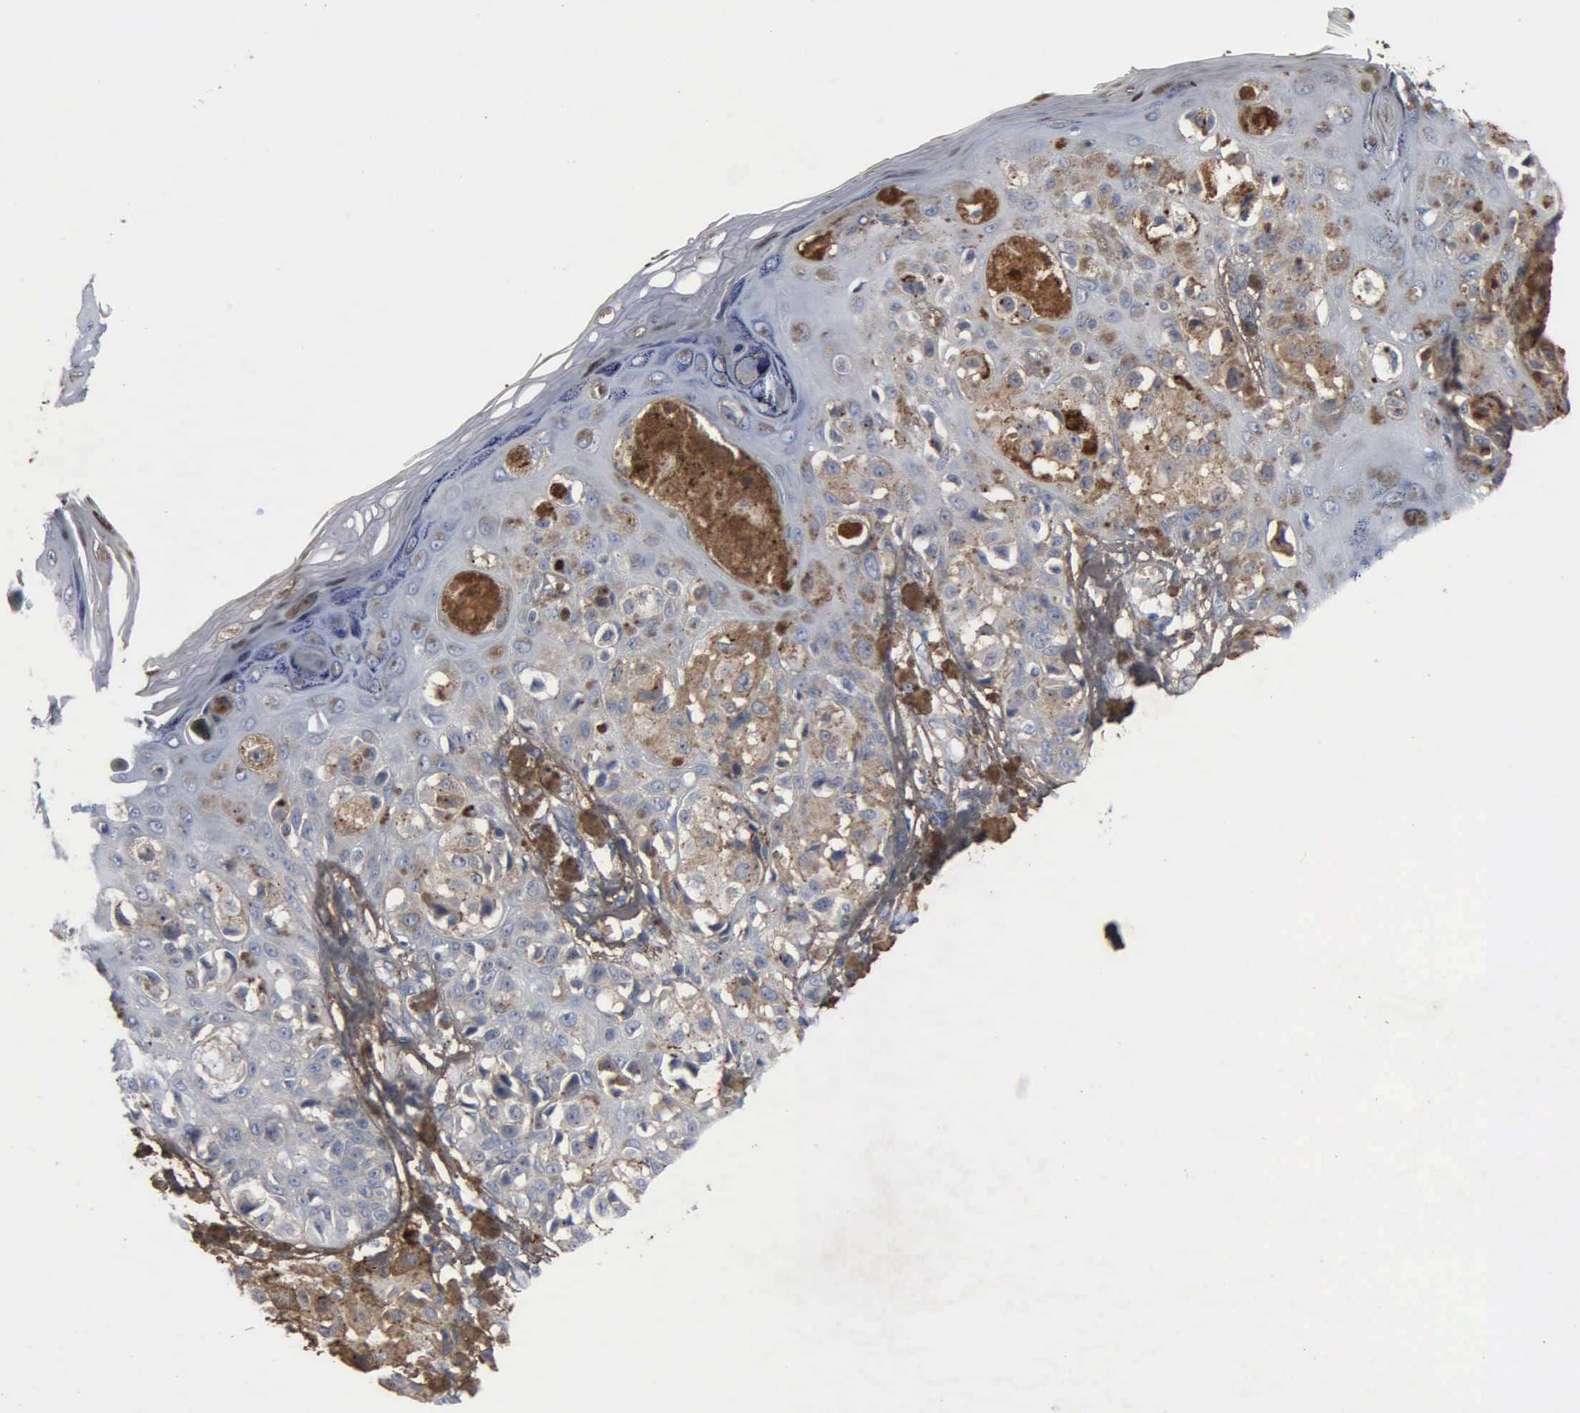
{"staining": {"intensity": "strong", "quantity": ">75%", "location": "cytoplasmic/membranous"}, "tissue": "melanoma", "cell_type": "Tumor cells", "image_type": "cancer", "snomed": [{"axis": "morphology", "description": "Malignant melanoma, NOS"}, {"axis": "topography", "description": "Skin"}], "caption": "Immunohistochemistry (DAB (3,3'-diaminobenzidine)) staining of malignant melanoma shows strong cytoplasmic/membranous protein positivity in approximately >75% of tumor cells. Nuclei are stained in blue.", "gene": "FN1", "patient": {"sex": "female", "age": 55}}